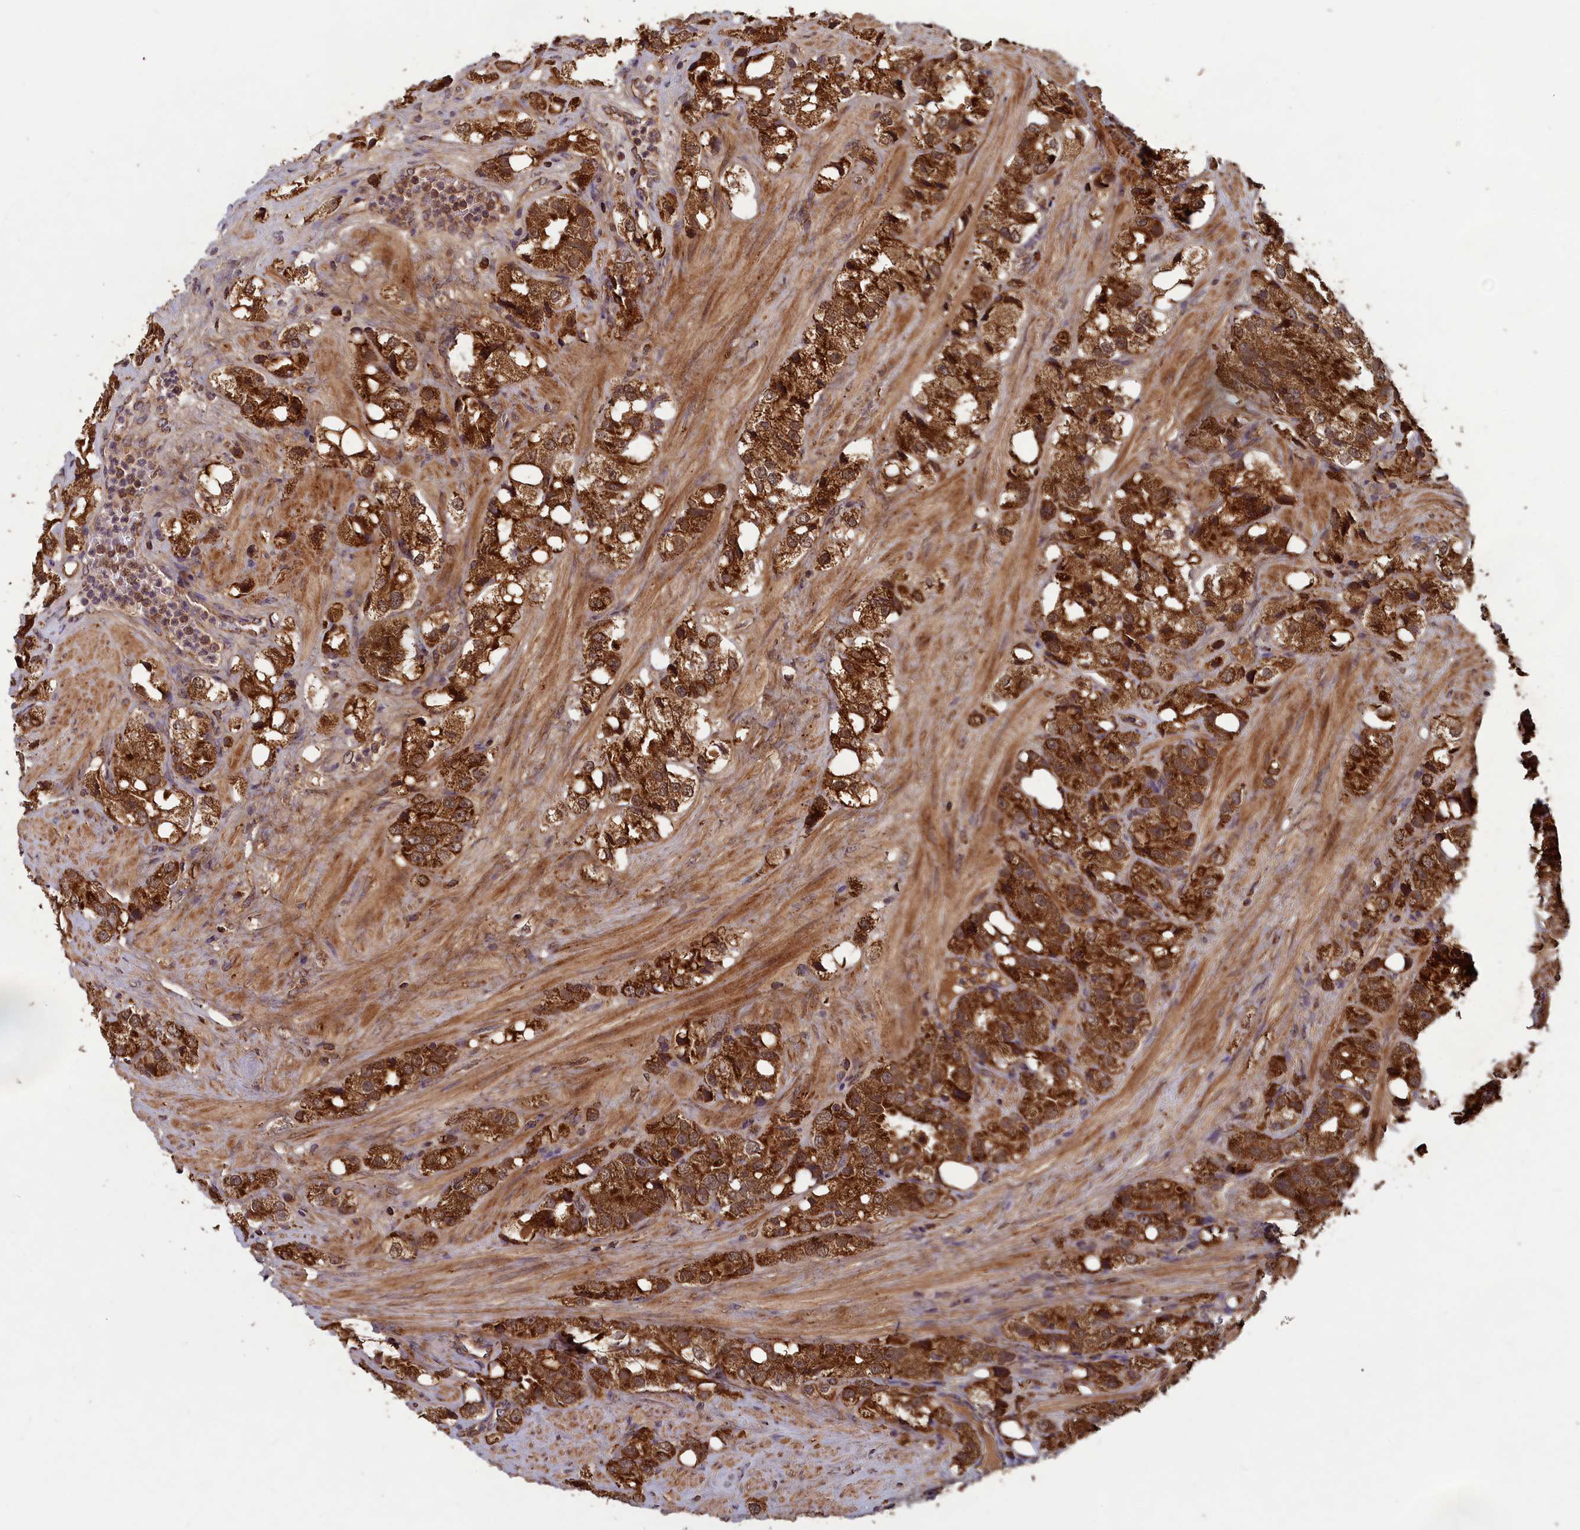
{"staining": {"intensity": "strong", "quantity": ">75%", "location": "cytoplasmic/membranous"}, "tissue": "prostate cancer", "cell_type": "Tumor cells", "image_type": "cancer", "snomed": [{"axis": "morphology", "description": "Adenocarcinoma, NOS"}, {"axis": "topography", "description": "Prostate"}], "caption": "Brown immunohistochemical staining in human prostate cancer exhibits strong cytoplasmic/membranous positivity in about >75% of tumor cells.", "gene": "CCDC15", "patient": {"sex": "male", "age": 79}}